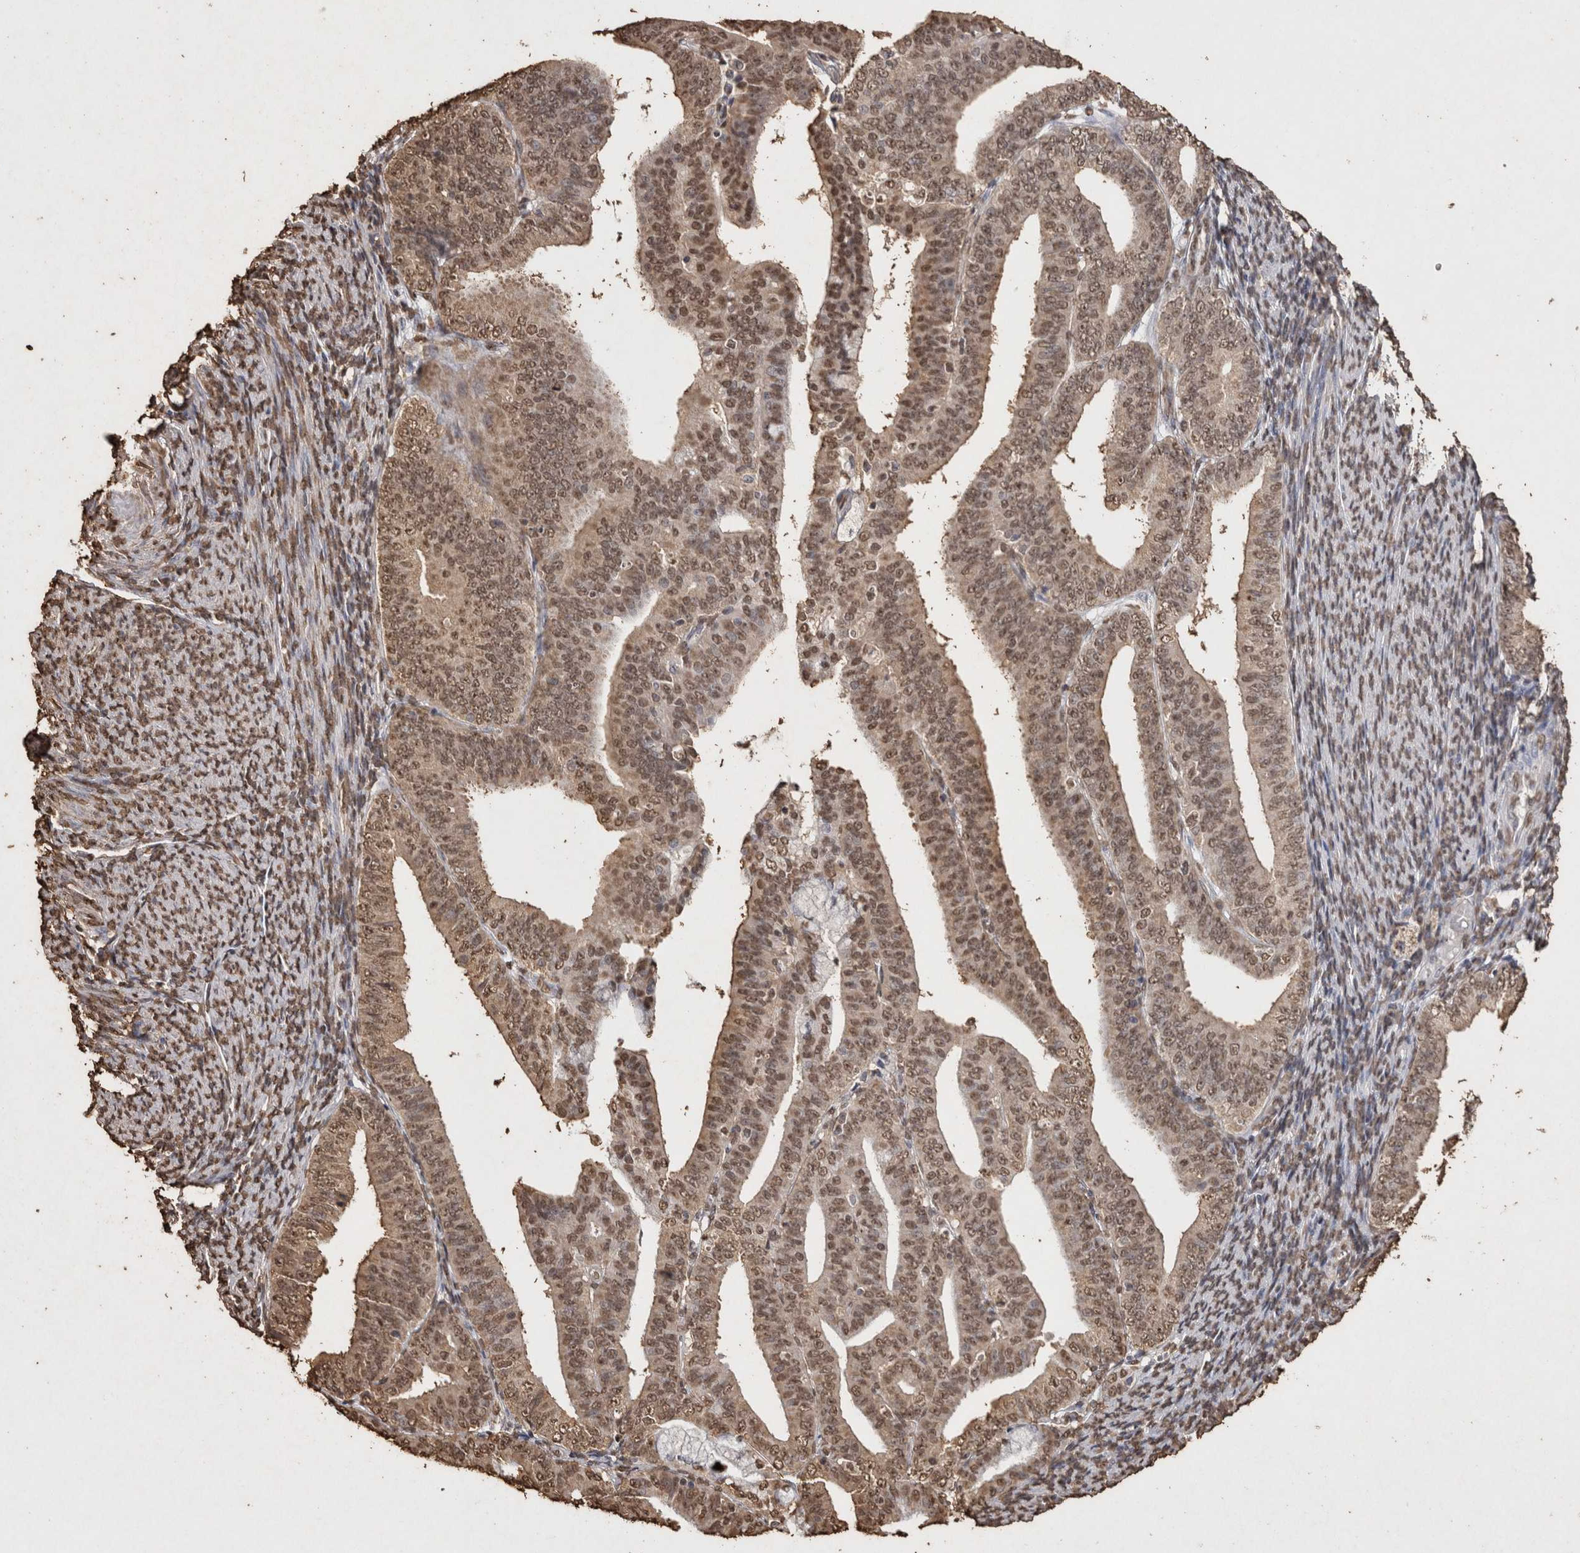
{"staining": {"intensity": "moderate", "quantity": ">75%", "location": "nuclear"}, "tissue": "endometrial cancer", "cell_type": "Tumor cells", "image_type": "cancer", "snomed": [{"axis": "morphology", "description": "Adenocarcinoma, NOS"}, {"axis": "topography", "description": "Endometrium"}], "caption": "Adenocarcinoma (endometrial) stained with immunohistochemistry (IHC) displays moderate nuclear expression in approximately >75% of tumor cells. (IHC, brightfield microscopy, high magnification).", "gene": "FSTL3", "patient": {"sex": "female", "age": 63}}